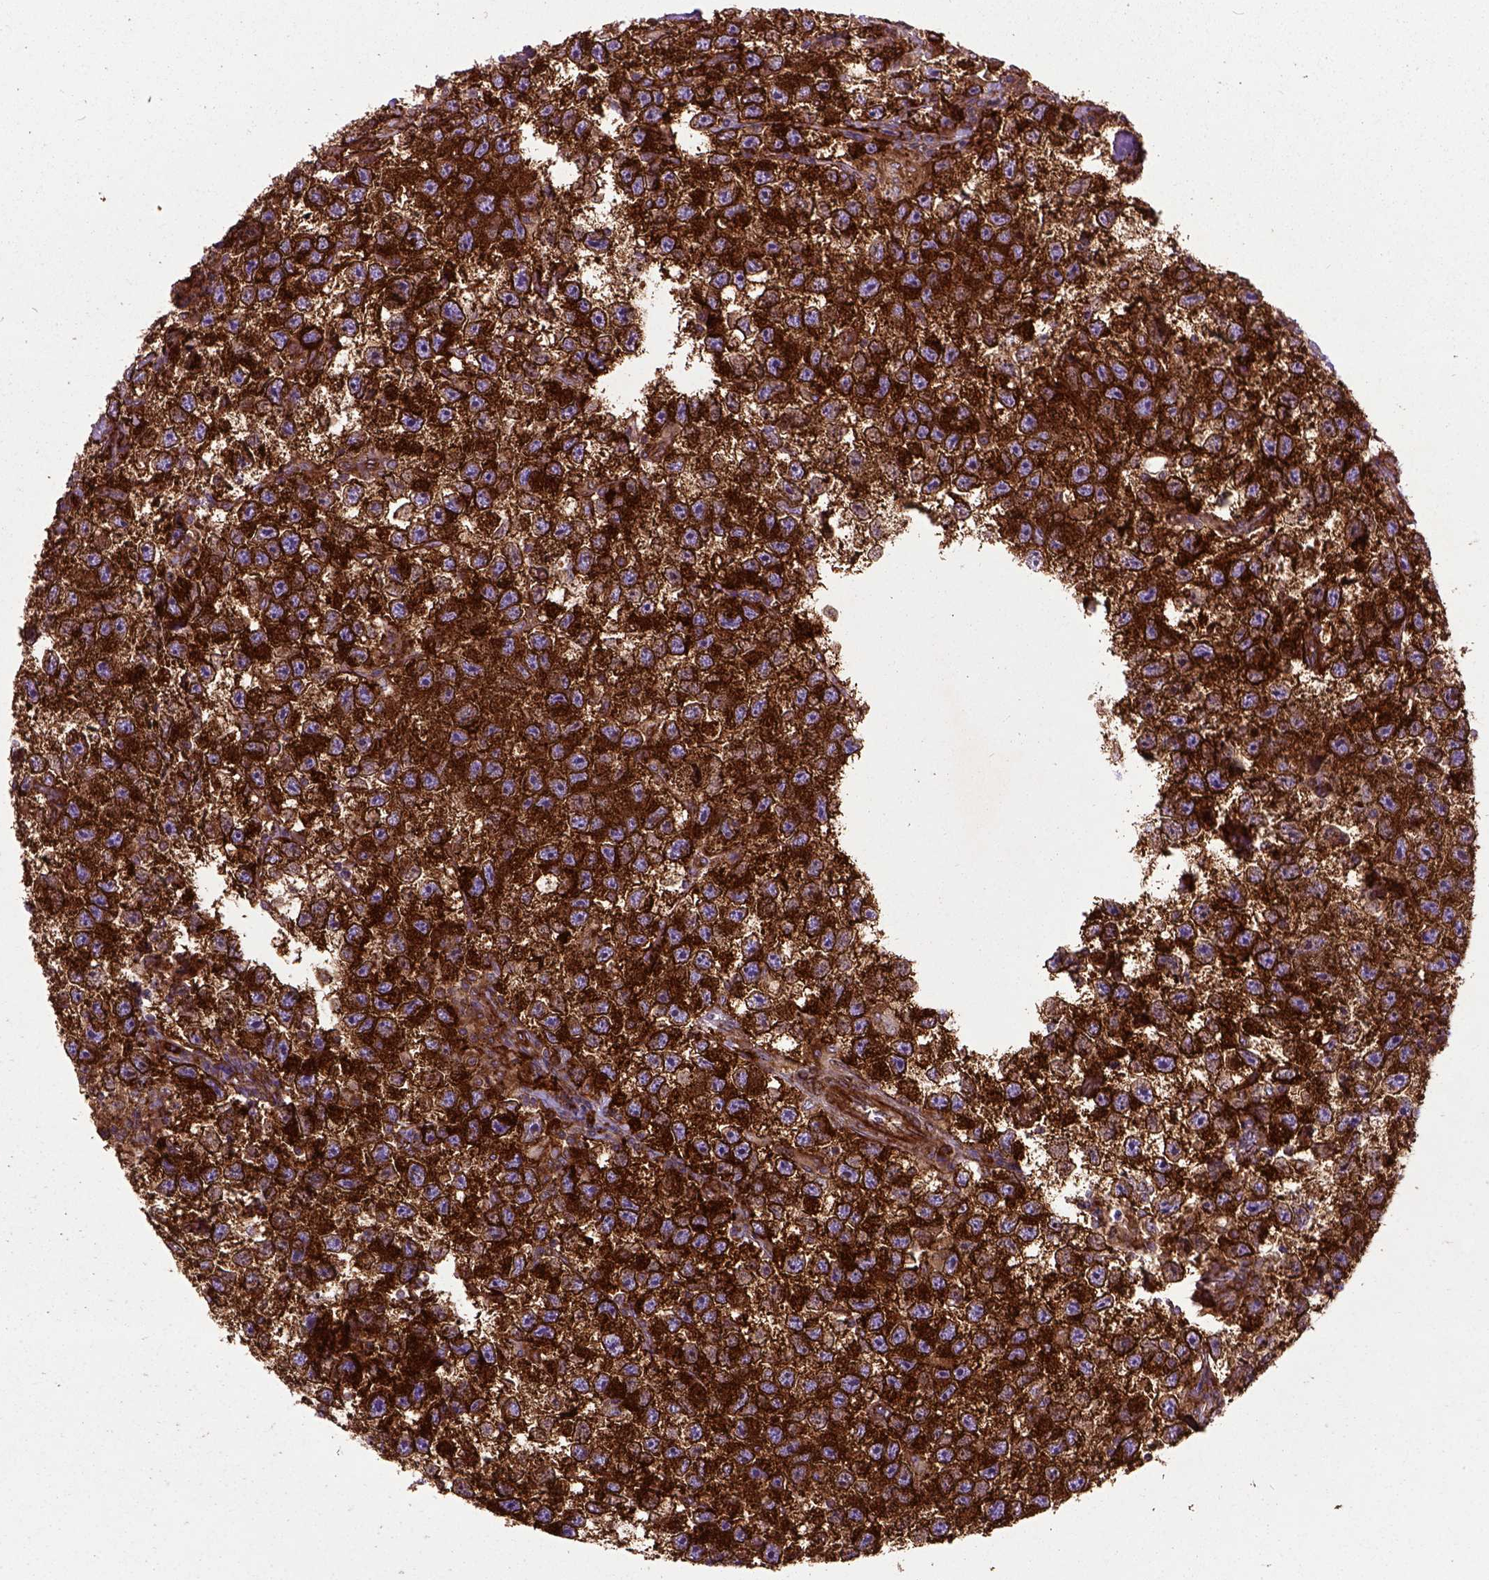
{"staining": {"intensity": "strong", "quantity": ">75%", "location": "cytoplasmic/membranous"}, "tissue": "testis cancer", "cell_type": "Tumor cells", "image_type": "cancer", "snomed": [{"axis": "morphology", "description": "Seminoma, NOS"}, {"axis": "topography", "description": "Testis"}], "caption": "Immunohistochemistry (IHC) of testis seminoma reveals high levels of strong cytoplasmic/membranous expression in about >75% of tumor cells.", "gene": "CAPRIN1", "patient": {"sex": "male", "age": 26}}